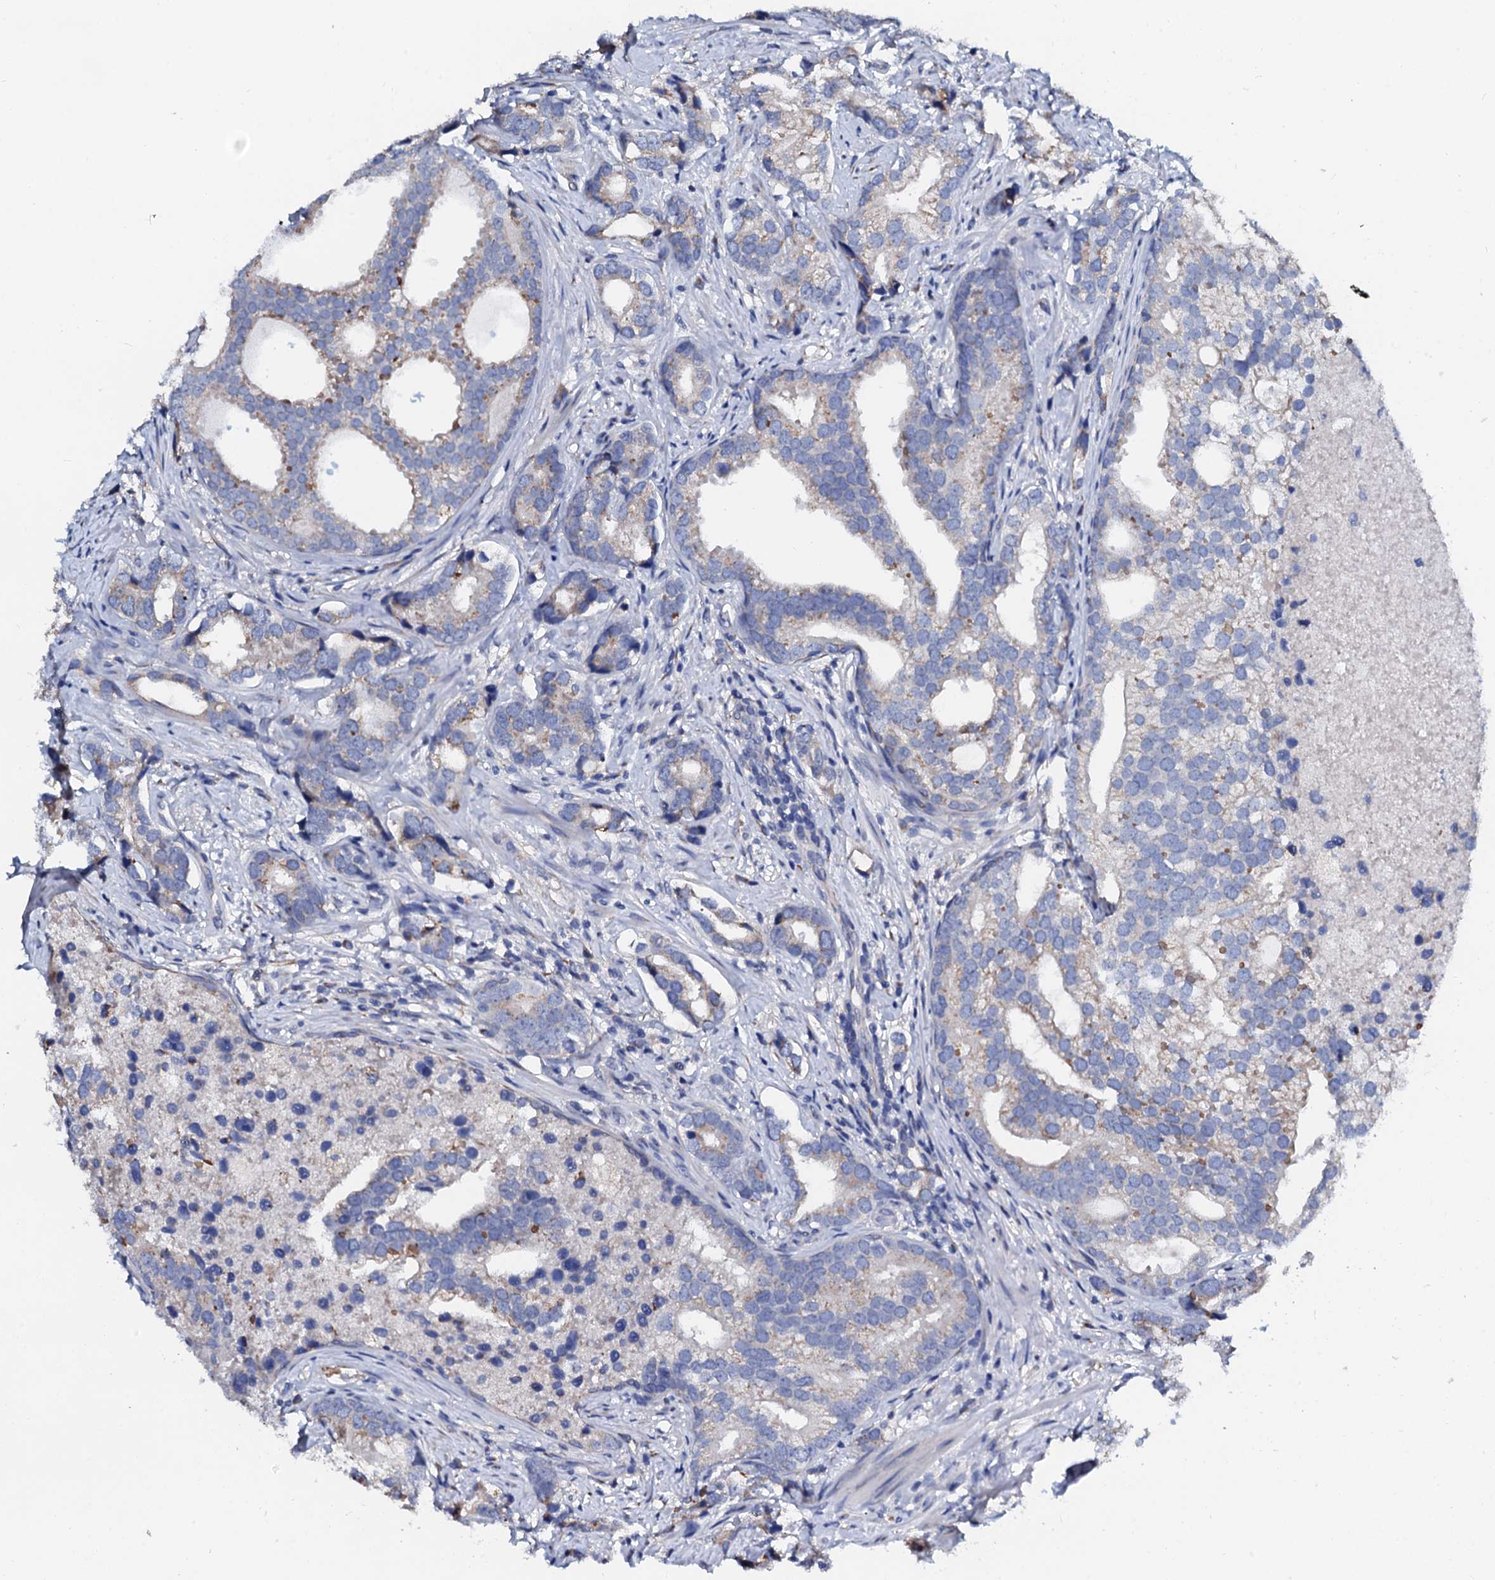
{"staining": {"intensity": "weak", "quantity": "<25%", "location": "cytoplasmic/membranous"}, "tissue": "prostate cancer", "cell_type": "Tumor cells", "image_type": "cancer", "snomed": [{"axis": "morphology", "description": "Adenocarcinoma, High grade"}, {"axis": "topography", "description": "Prostate"}], "caption": "This is an immunohistochemistry (IHC) image of prostate adenocarcinoma (high-grade). There is no positivity in tumor cells.", "gene": "AKAP3", "patient": {"sex": "male", "age": 75}}